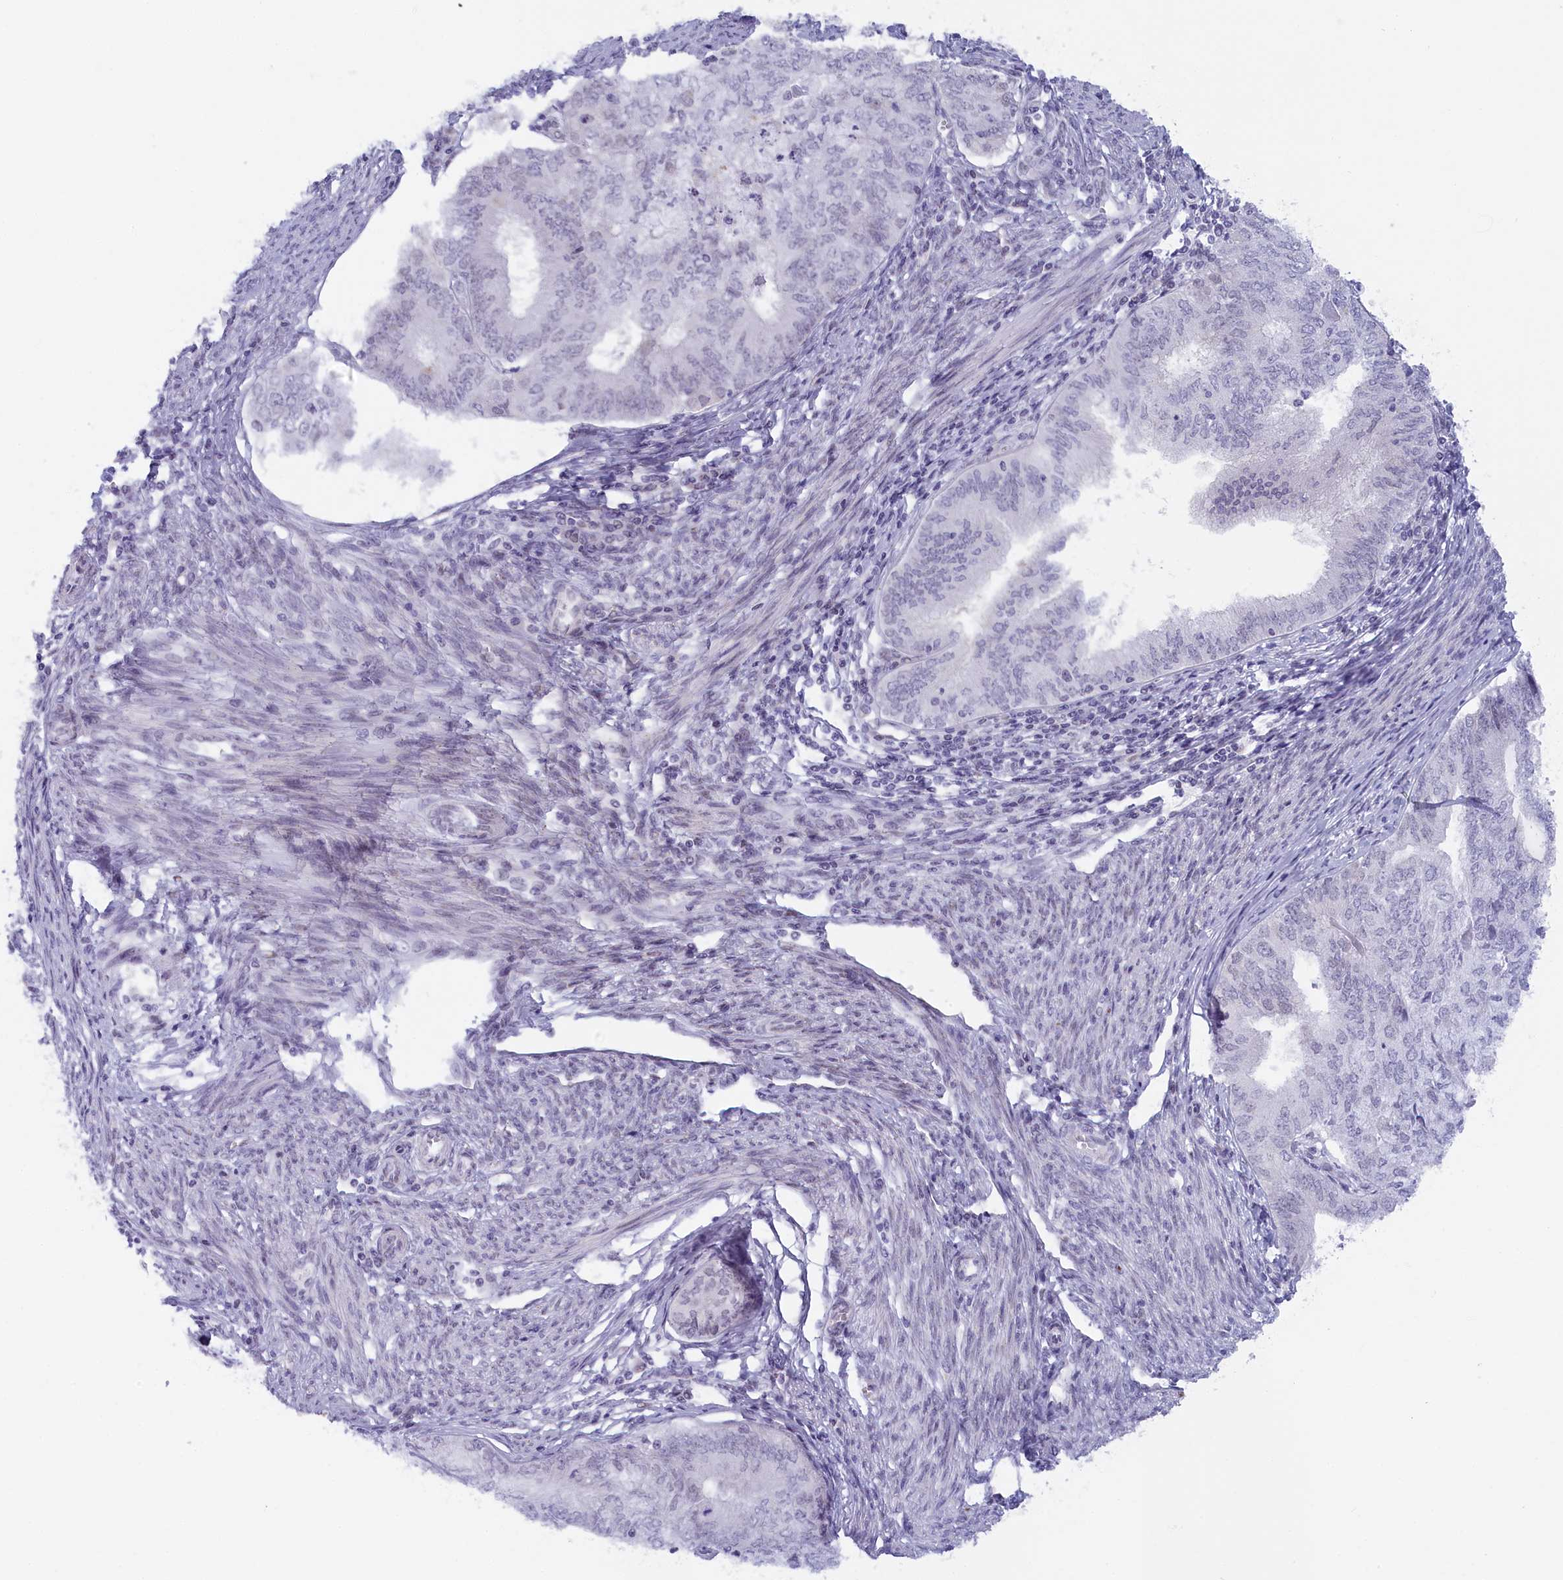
{"staining": {"intensity": "negative", "quantity": "none", "location": "none"}, "tissue": "endometrial cancer", "cell_type": "Tumor cells", "image_type": "cancer", "snomed": [{"axis": "morphology", "description": "Adenocarcinoma, NOS"}, {"axis": "topography", "description": "Endometrium"}], "caption": "An immunohistochemistry (IHC) histopathology image of endometrial cancer is shown. There is no staining in tumor cells of endometrial cancer.", "gene": "SEC31B", "patient": {"sex": "female", "age": 68}}